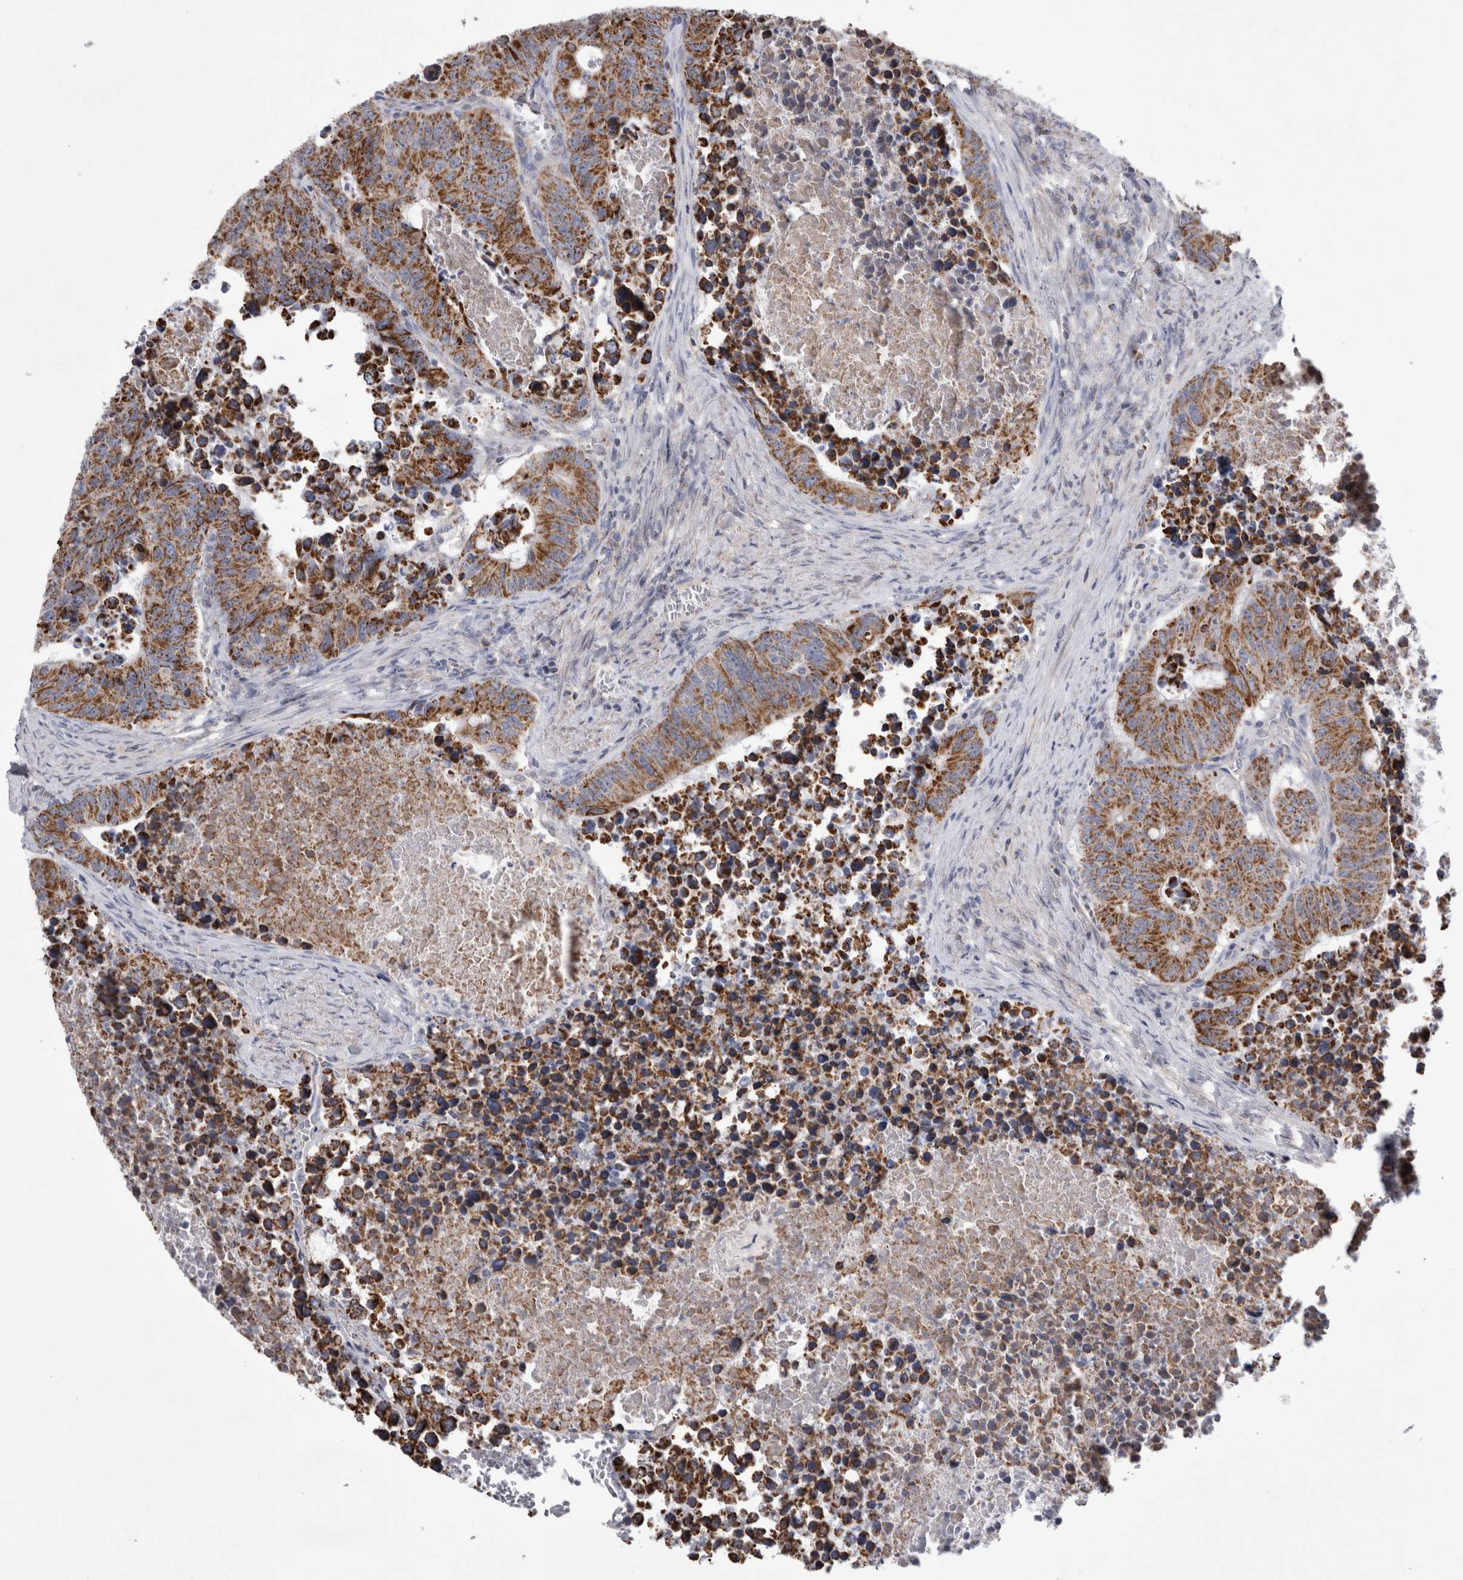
{"staining": {"intensity": "moderate", "quantity": ">75%", "location": "cytoplasmic/membranous"}, "tissue": "colorectal cancer", "cell_type": "Tumor cells", "image_type": "cancer", "snomed": [{"axis": "morphology", "description": "Adenocarcinoma, NOS"}, {"axis": "topography", "description": "Colon"}], "caption": "Protein staining of colorectal adenocarcinoma tissue displays moderate cytoplasmic/membranous positivity in about >75% of tumor cells.", "gene": "HDHD3", "patient": {"sex": "male", "age": 87}}